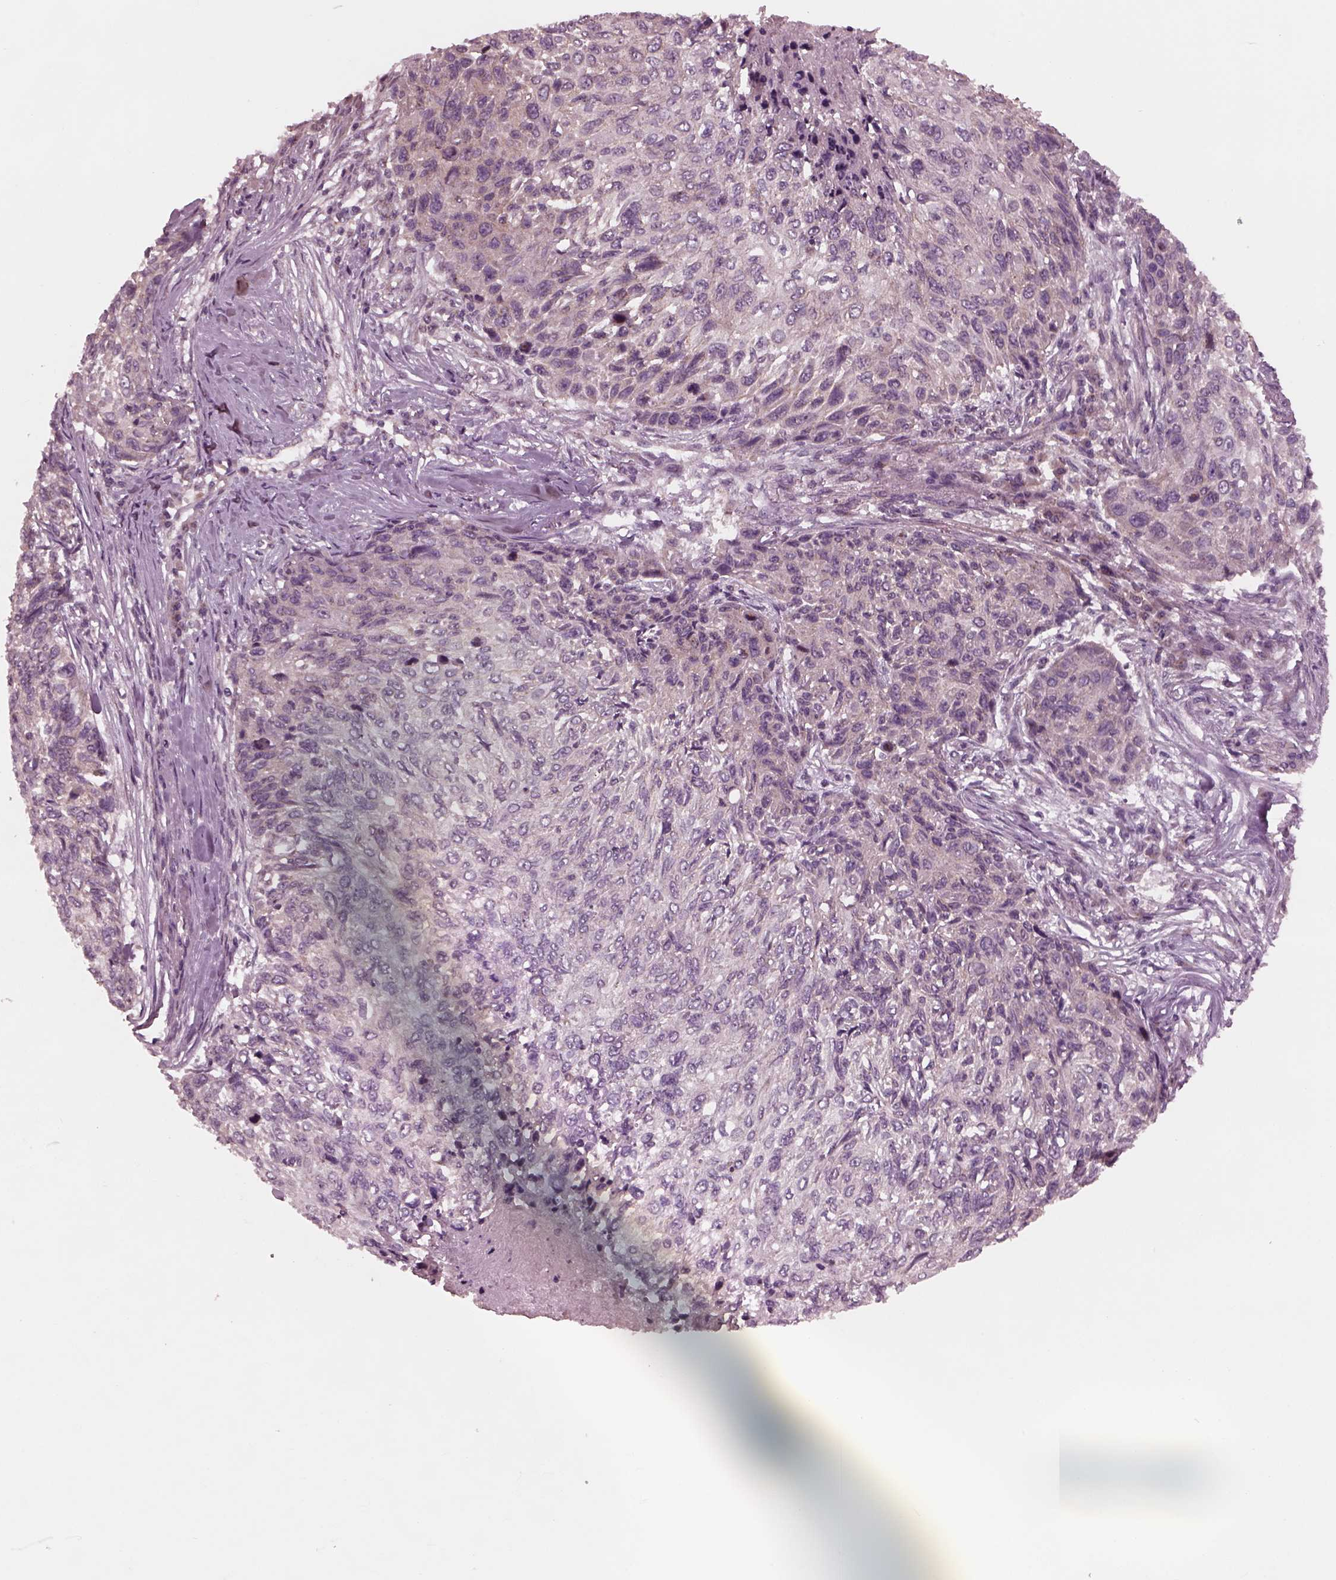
{"staining": {"intensity": "weak", "quantity": "<25%", "location": "cytoplasmic/membranous"}, "tissue": "skin cancer", "cell_type": "Tumor cells", "image_type": "cancer", "snomed": [{"axis": "morphology", "description": "Squamous cell carcinoma, NOS"}, {"axis": "topography", "description": "Skin"}], "caption": "Tumor cells show no significant protein expression in skin cancer.", "gene": "TUBG1", "patient": {"sex": "male", "age": 92}}